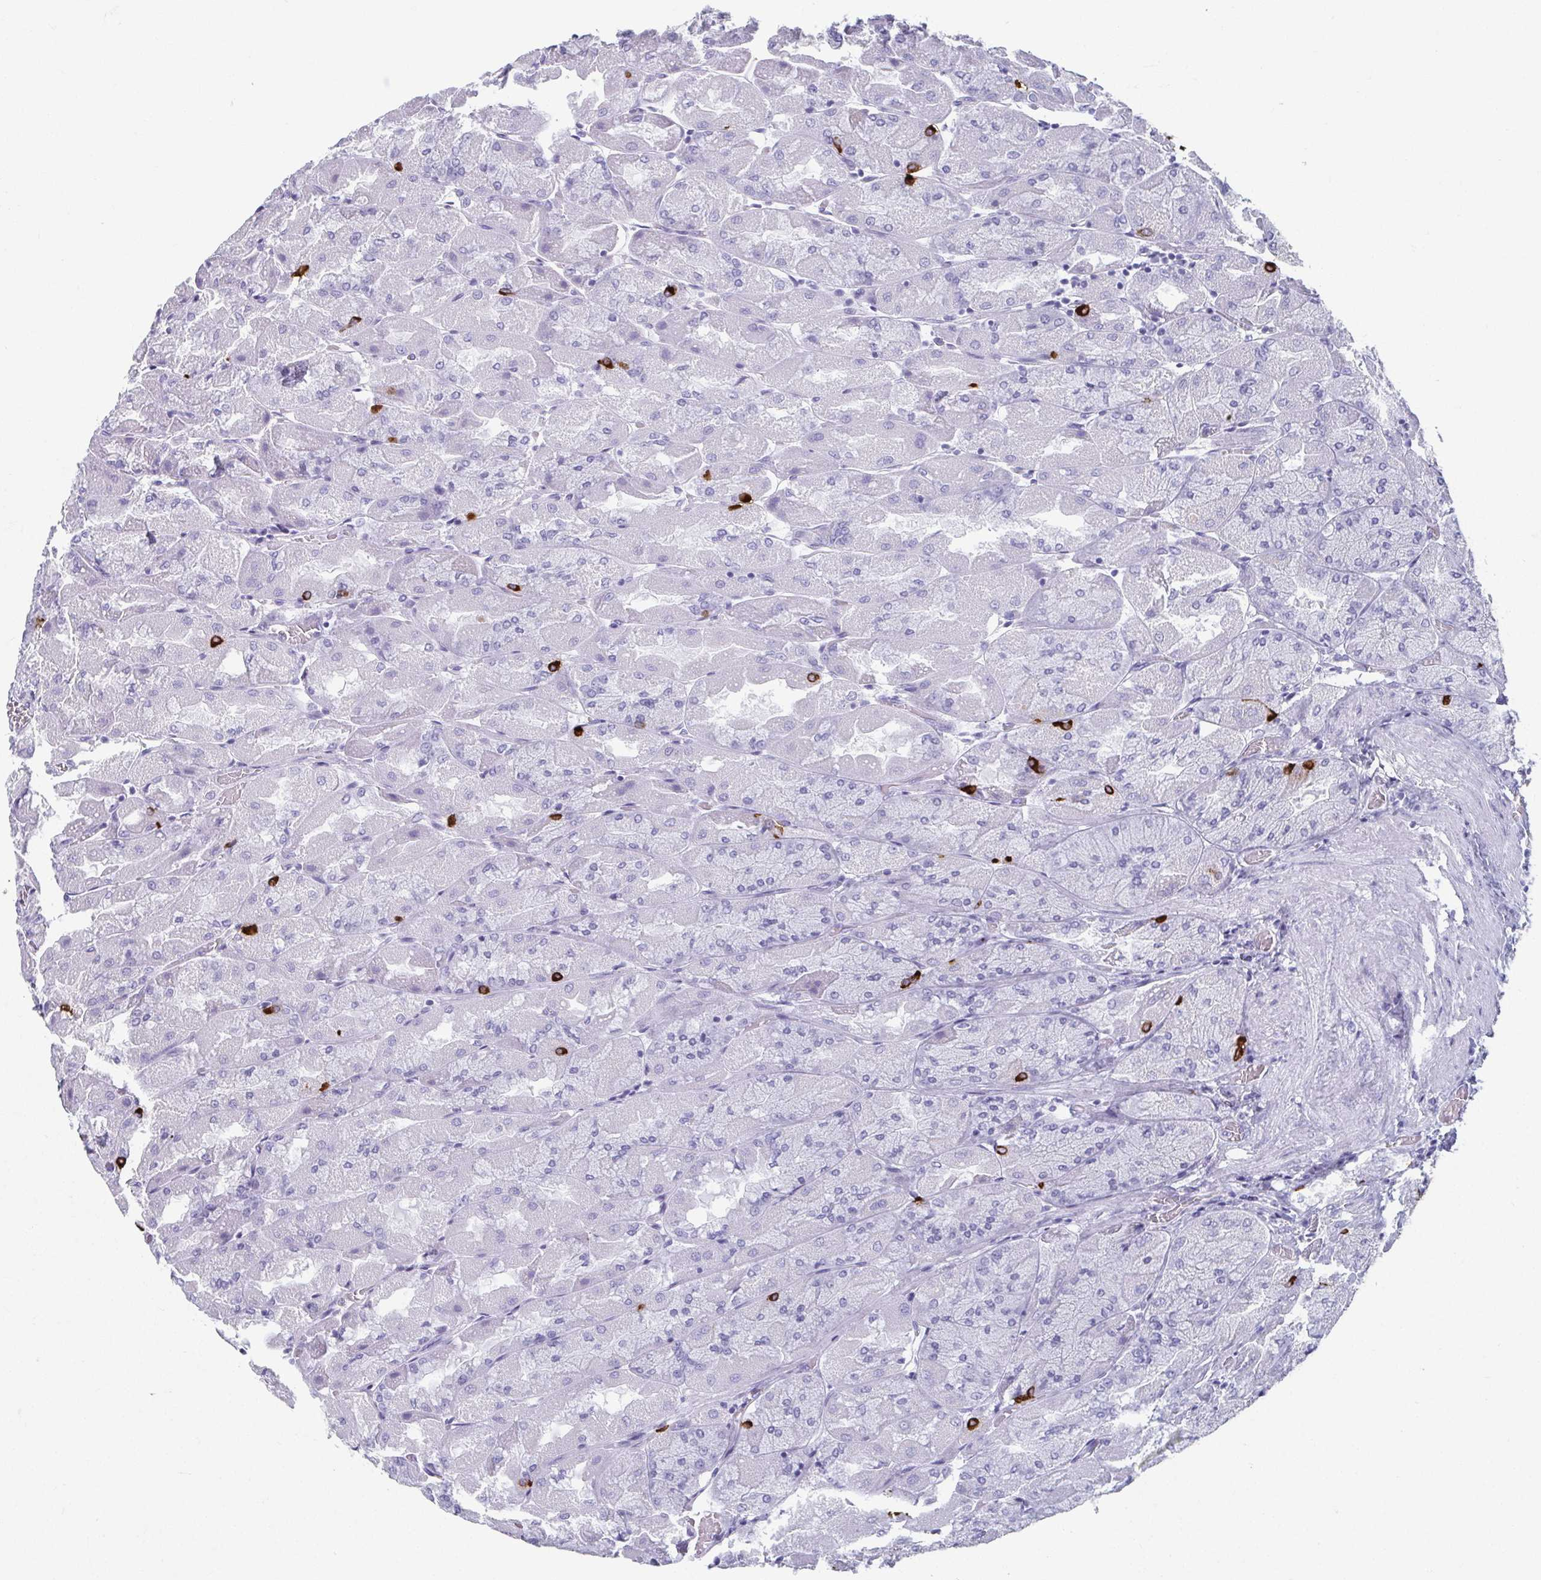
{"staining": {"intensity": "strong", "quantity": "<25%", "location": "cytoplasmic/membranous"}, "tissue": "stomach", "cell_type": "Glandular cells", "image_type": "normal", "snomed": [{"axis": "morphology", "description": "Normal tissue, NOS"}, {"axis": "topography", "description": "Stomach"}], "caption": "About <25% of glandular cells in normal human stomach reveal strong cytoplasmic/membranous protein staining as visualized by brown immunohistochemical staining.", "gene": "GHRL", "patient": {"sex": "female", "age": 61}}